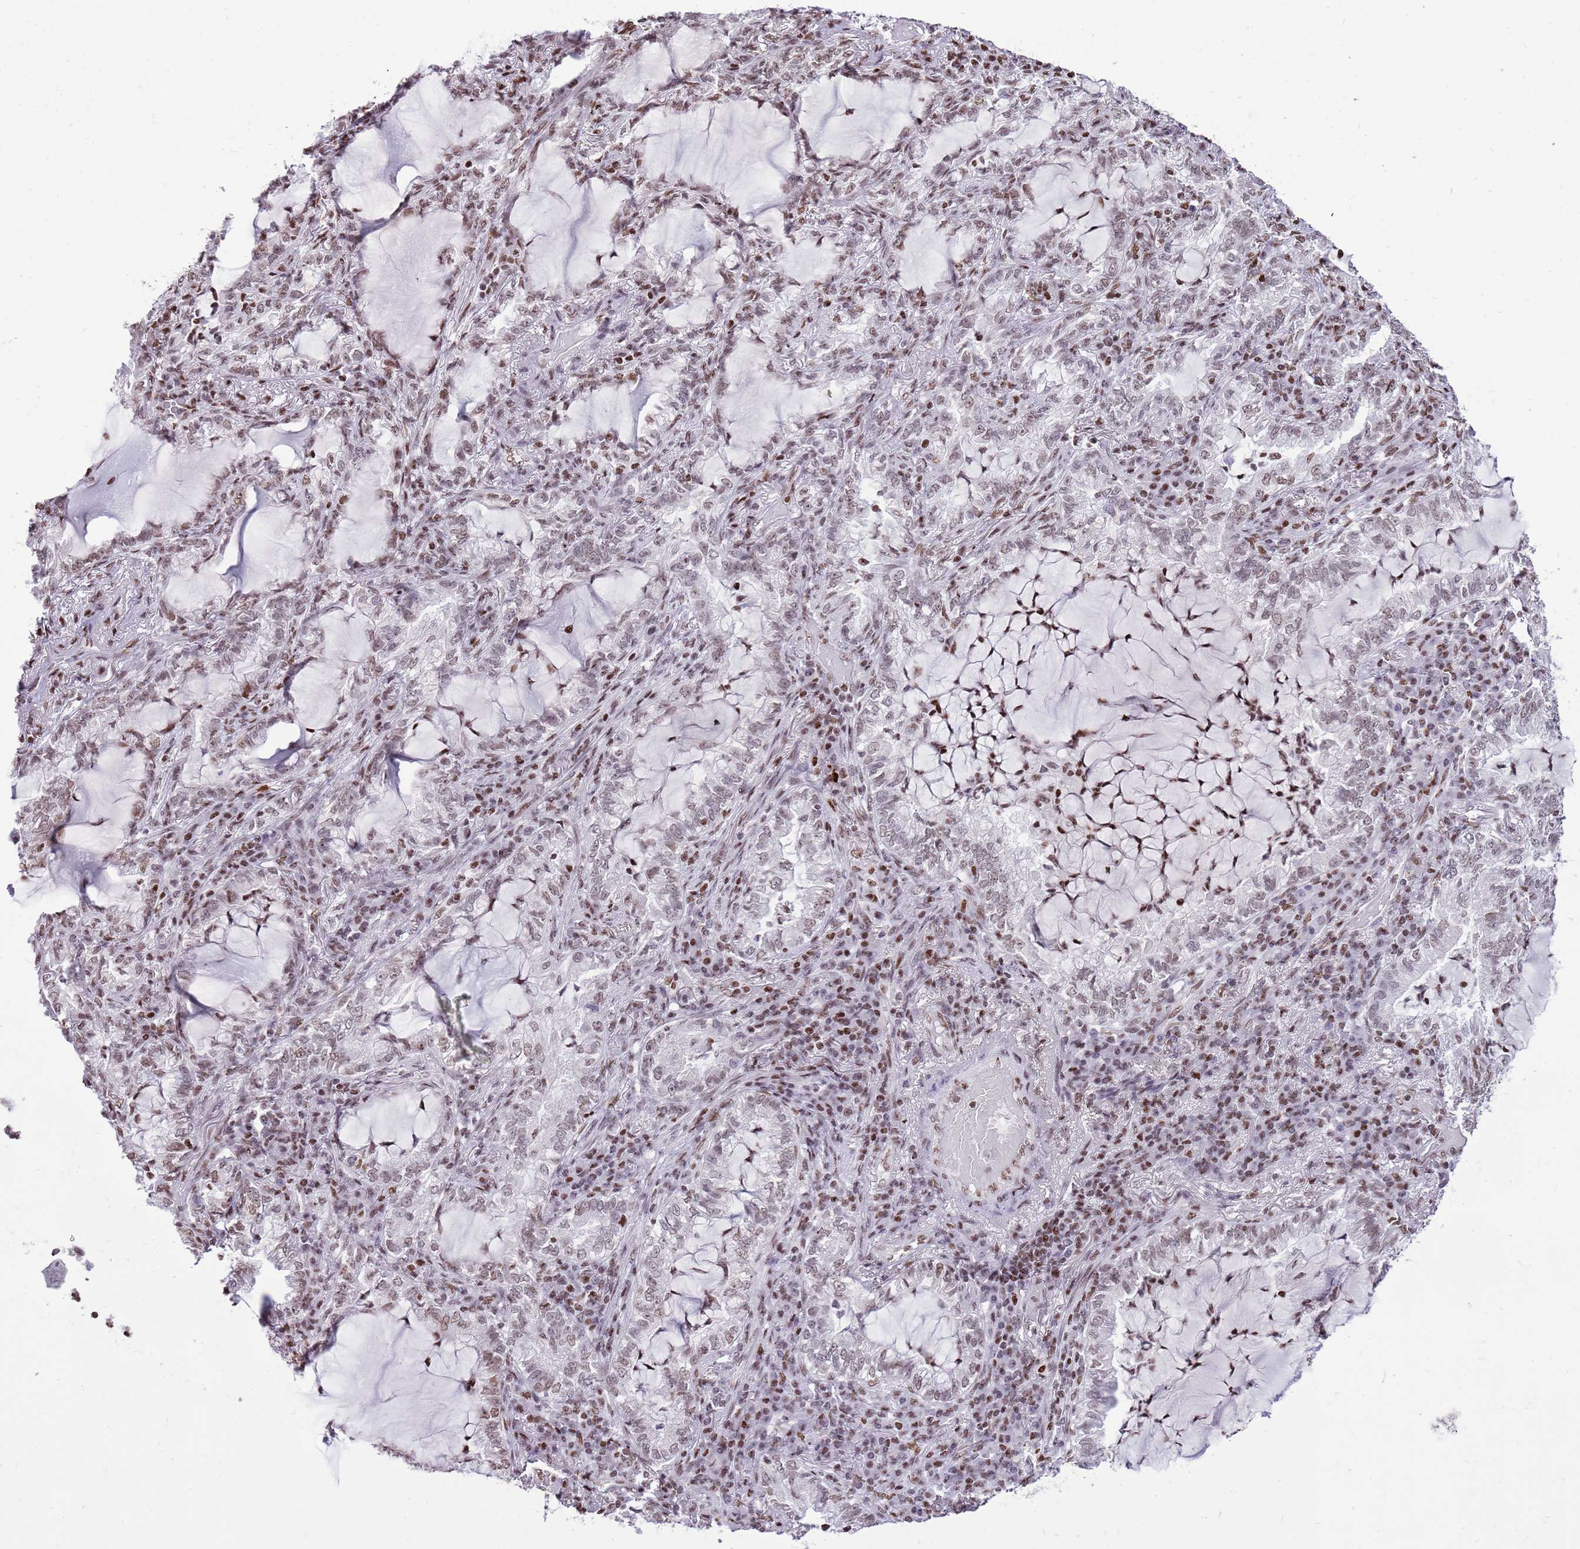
{"staining": {"intensity": "weak", "quantity": ">75%", "location": "nuclear"}, "tissue": "lung cancer", "cell_type": "Tumor cells", "image_type": "cancer", "snomed": [{"axis": "morphology", "description": "Adenocarcinoma, NOS"}, {"axis": "topography", "description": "Lung"}], "caption": "A low amount of weak nuclear positivity is present in approximately >75% of tumor cells in adenocarcinoma (lung) tissue.", "gene": "WASHC4", "patient": {"sex": "female", "age": 73}}